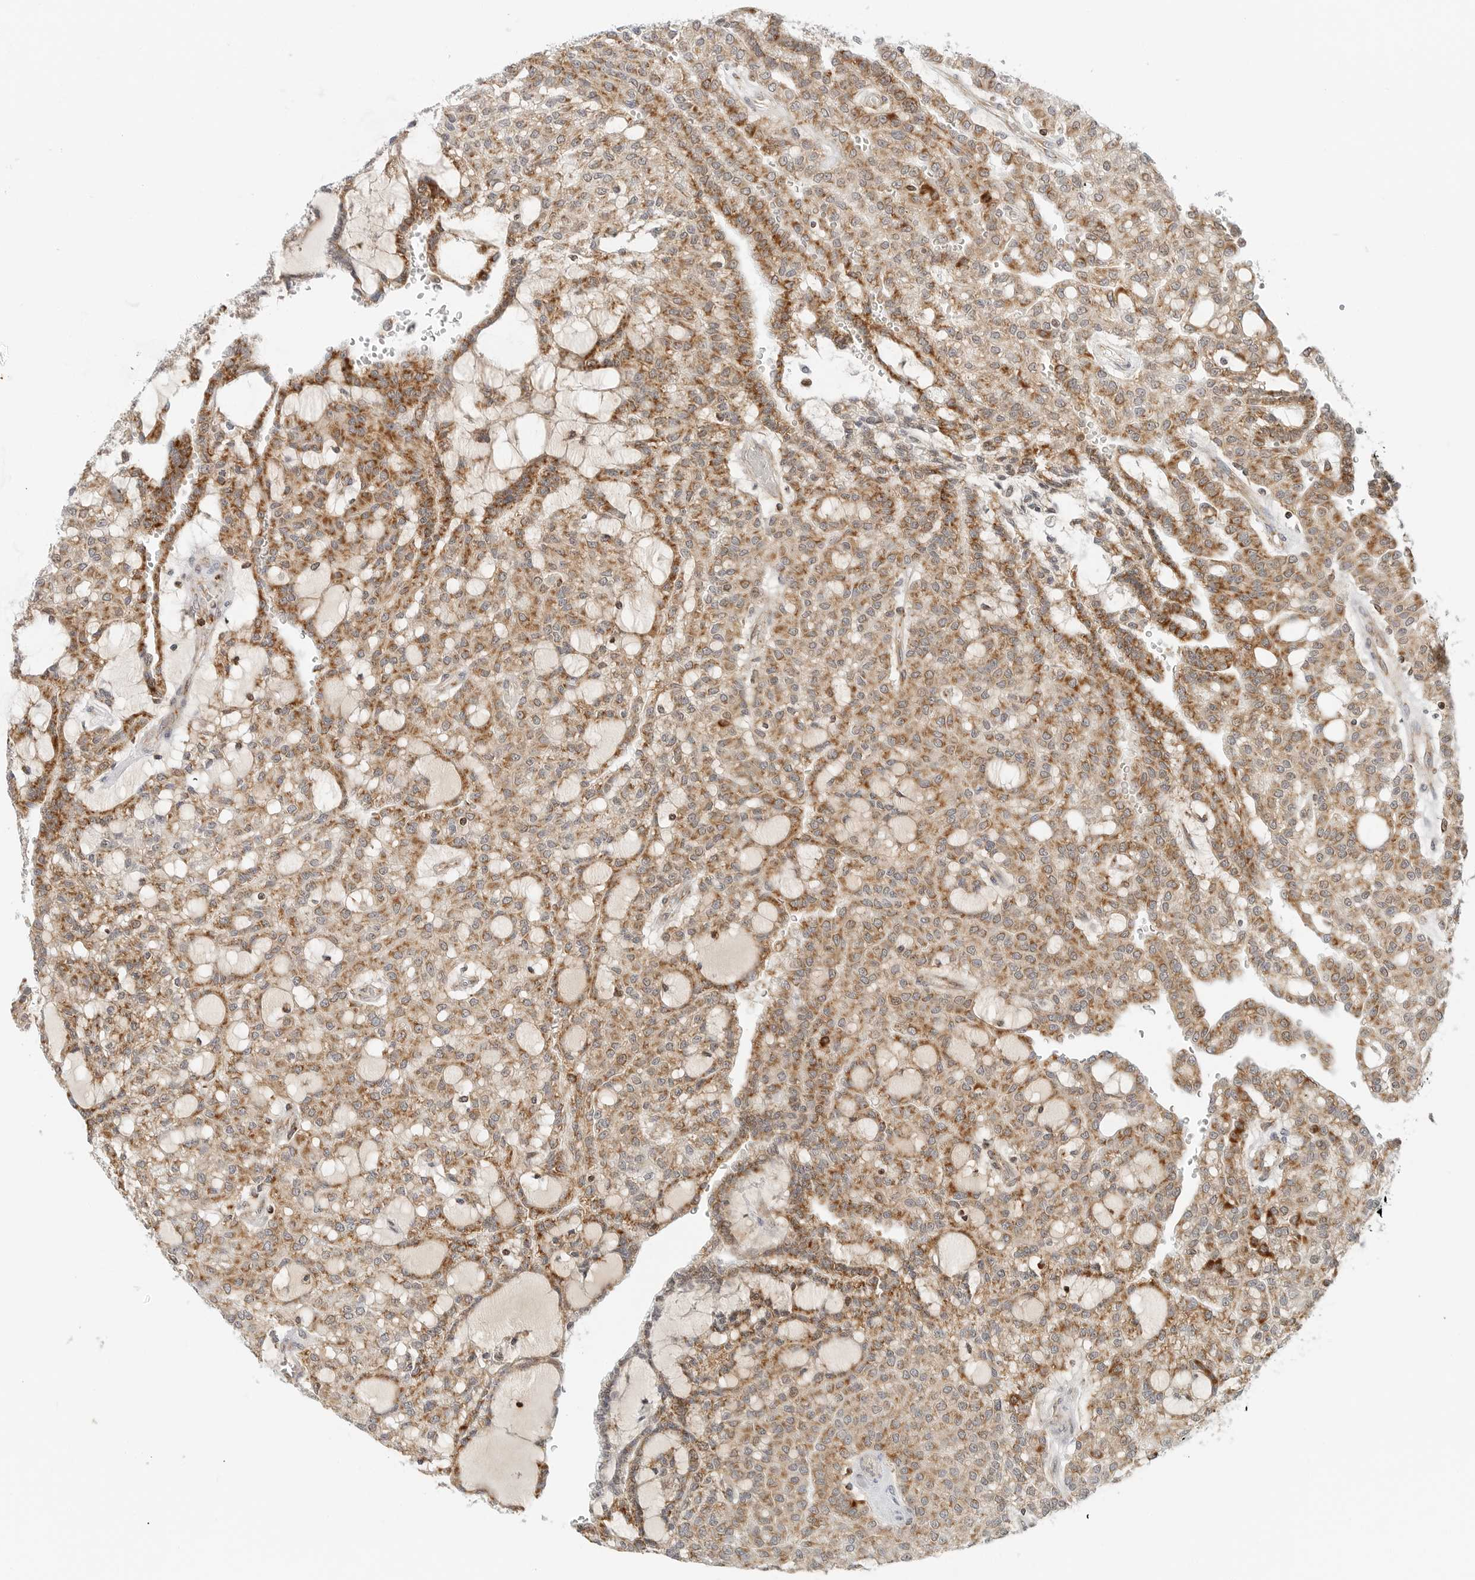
{"staining": {"intensity": "moderate", "quantity": ">75%", "location": "cytoplasmic/membranous"}, "tissue": "renal cancer", "cell_type": "Tumor cells", "image_type": "cancer", "snomed": [{"axis": "morphology", "description": "Adenocarcinoma, NOS"}, {"axis": "topography", "description": "Kidney"}], "caption": "This is a photomicrograph of immunohistochemistry staining of adenocarcinoma (renal), which shows moderate expression in the cytoplasmic/membranous of tumor cells.", "gene": "DYRK4", "patient": {"sex": "male", "age": 63}}